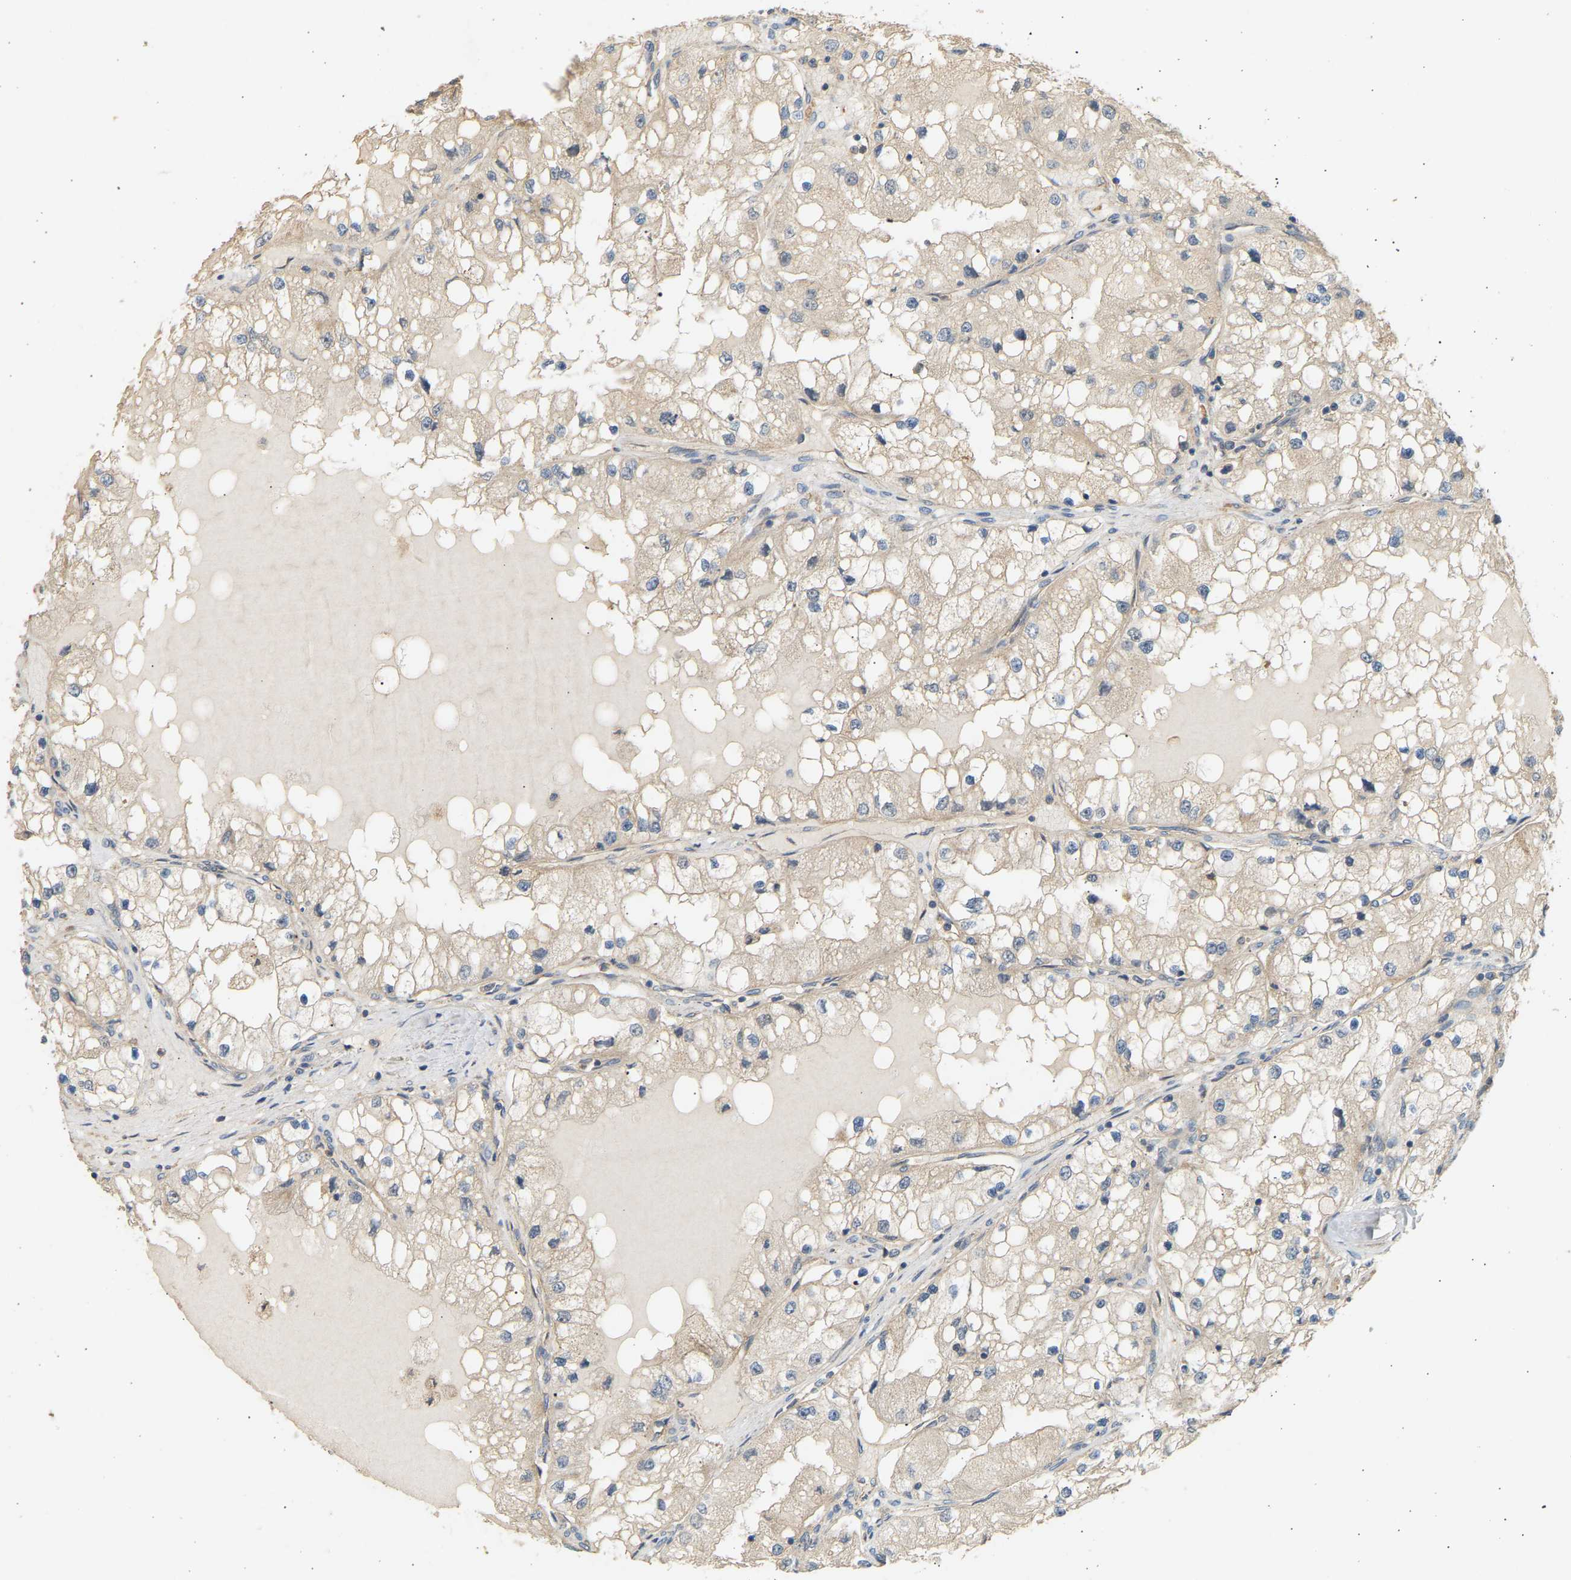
{"staining": {"intensity": "weak", "quantity": "25%-75%", "location": "cytoplasmic/membranous"}, "tissue": "renal cancer", "cell_type": "Tumor cells", "image_type": "cancer", "snomed": [{"axis": "morphology", "description": "Adenocarcinoma, NOS"}, {"axis": "topography", "description": "Kidney"}], "caption": "Tumor cells display weak cytoplasmic/membranous positivity in about 25%-75% of cells in renal cancer.", "gene": "RGL1", "patient": {"sex": "male", "age": 68}}